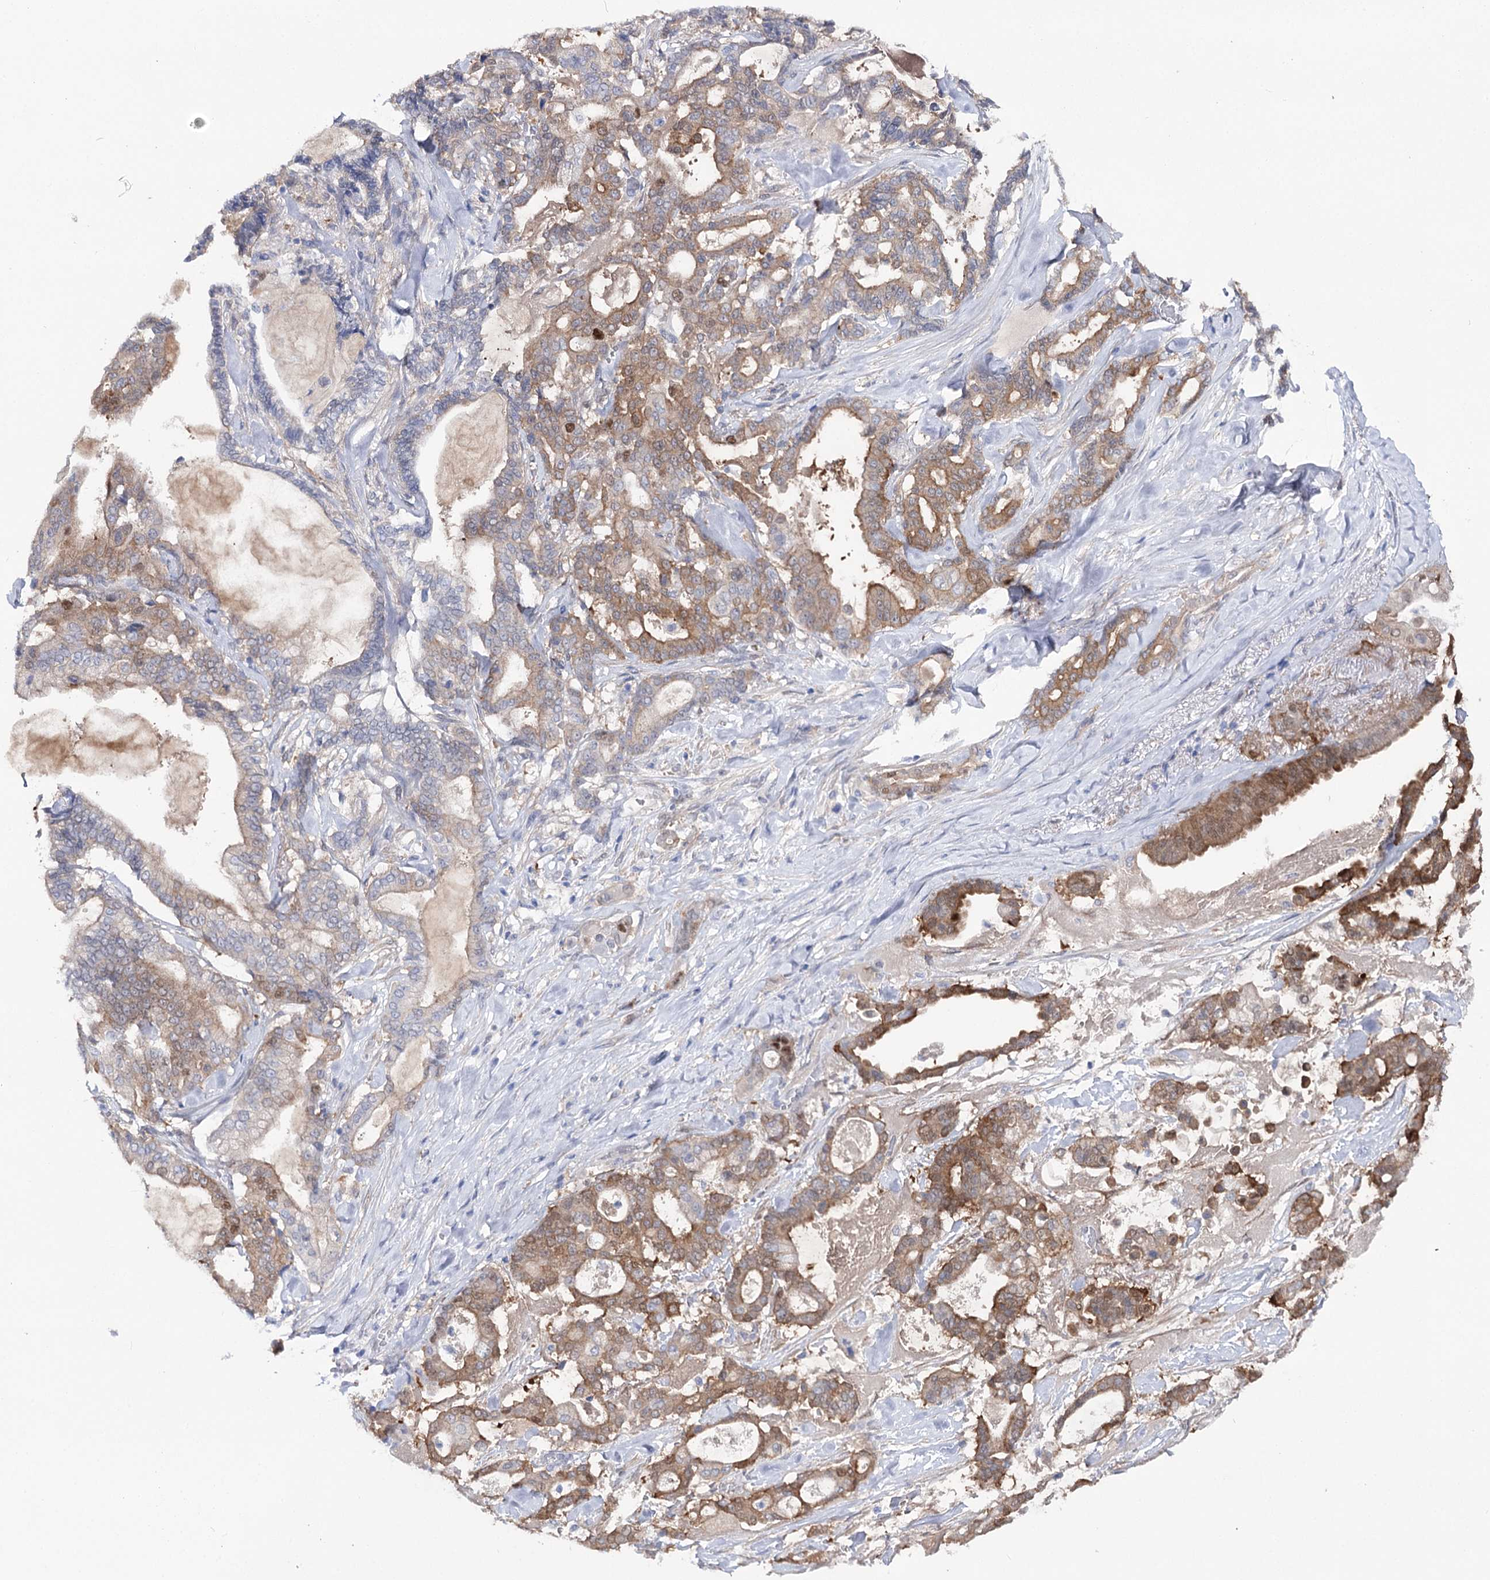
{"staining": {"intensity": "moderate", "quantity": ">75%", "location": "cytoplasmic/membranous"}, "tissue": "pancreatic cancer", "cell_type": "Tumor cells", "image_type": "cancer", "snomed": [{"axis": "morphology", "description": "Adenocarcinoma, NOS"}, {"axis": "topography", "description": "Pancreas"}], "caption": "Pancreatic adenocarcinoma tissue shows moderate cytoplasmic/membranous staining in approximately >75% of tumor cells (Stains: DAB in brown, nuclei in blue, Microscopy: brightfield microscopy at high magnification).", "gene": "UGDH", "patient": {"sex": "male", "age": 63}}